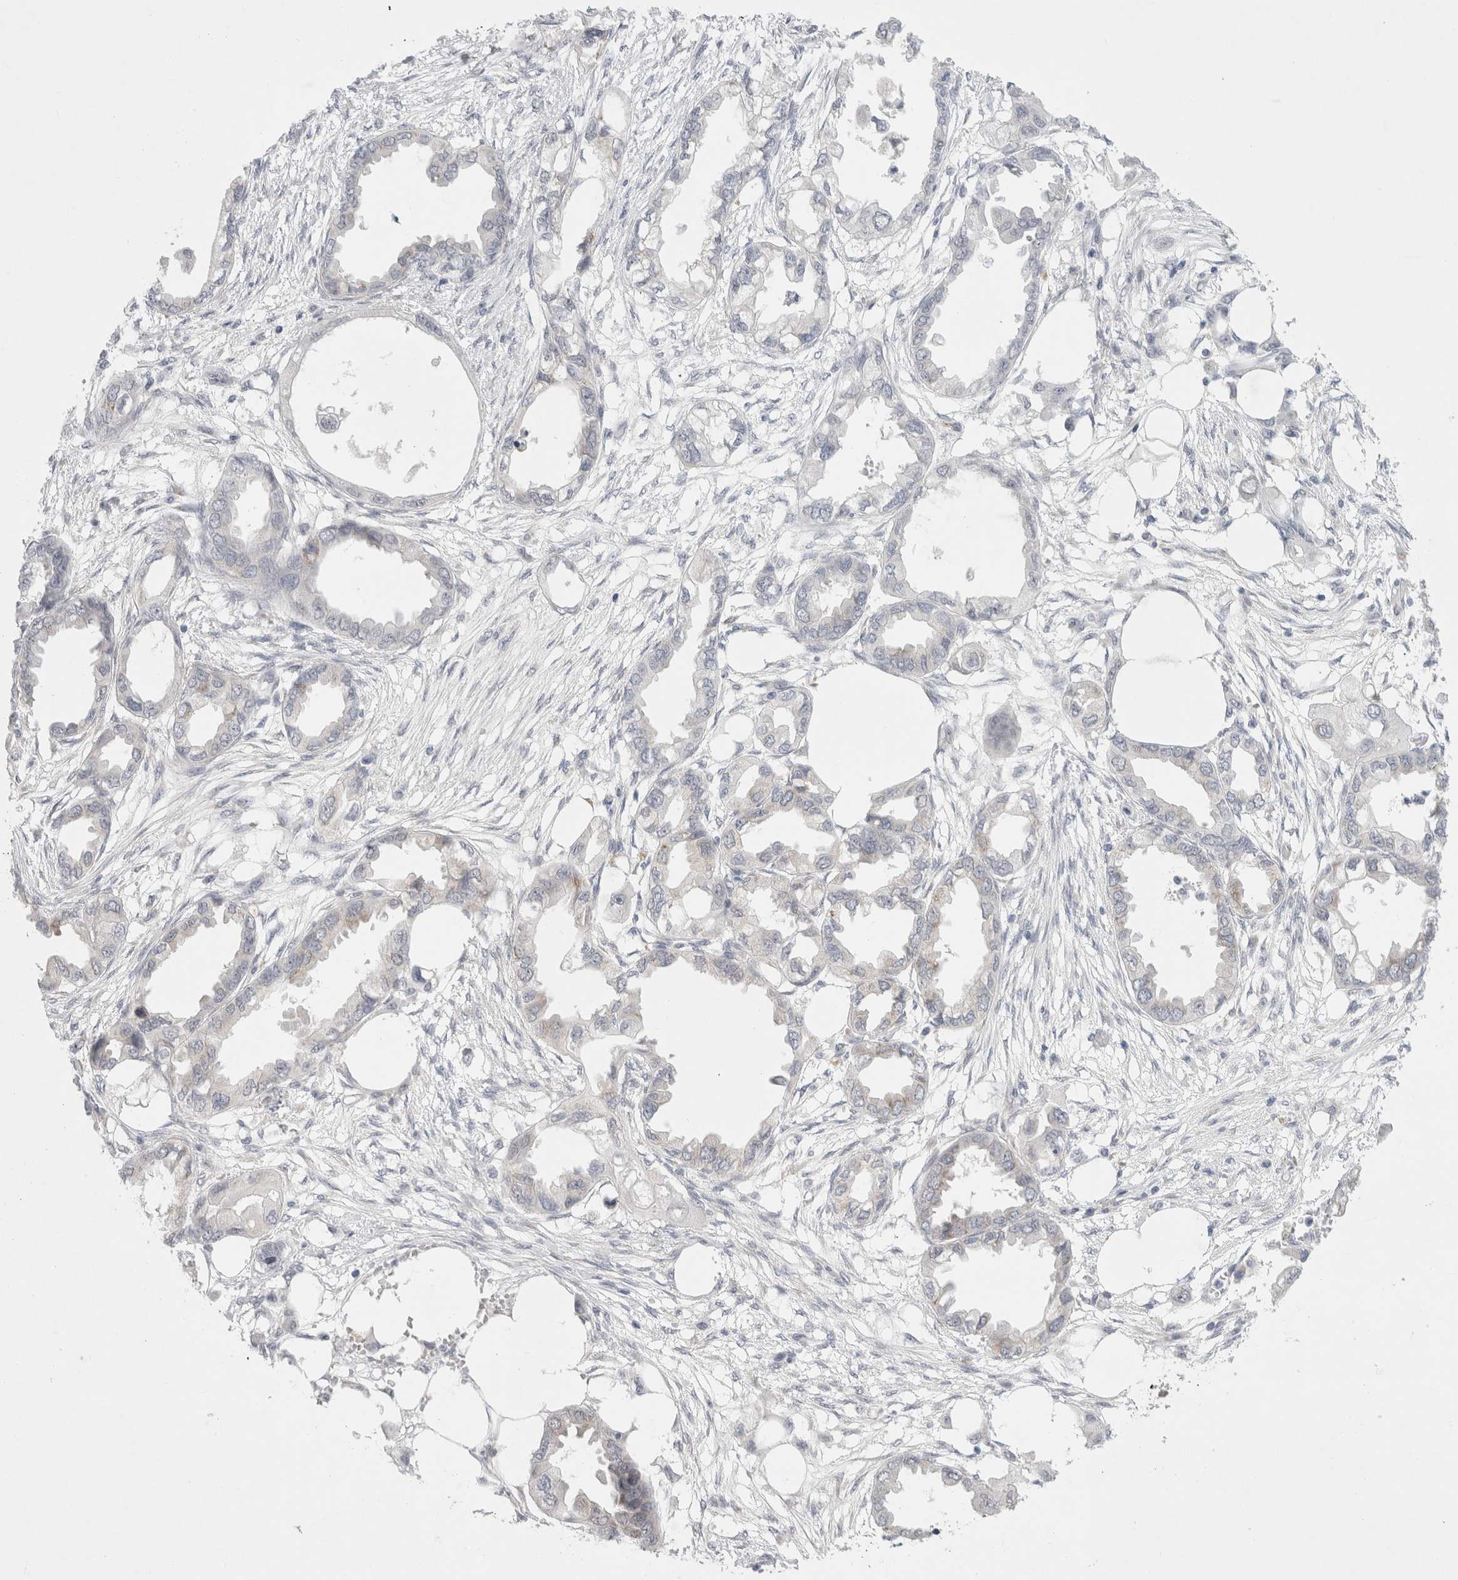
{"staining": {"intensity": "negative", "quantity": "none", "location": "none"}, "tissue": "endometrial cancer", "cell_type": "Tumor cells", "image_type": "cancer", "snomed": [{"axis": "morphology", "description": "Adenocarcinoma, NOS"}, {"axis": "morphology", "description": "Adenocarcinoma, metastatic, NOS"}, {"axis": "topography", "description": "Adipose tissue"}, {"axis": "topography", "description": "Endometrium"}], "caption": "DAB immunohistochemical staining of human endometrial metastatic adenocarcinoma demonstrates no significant positivity in tumor cells.", "gene": "TRMT1L", "patient": {"sex": "female", "age": 67}}